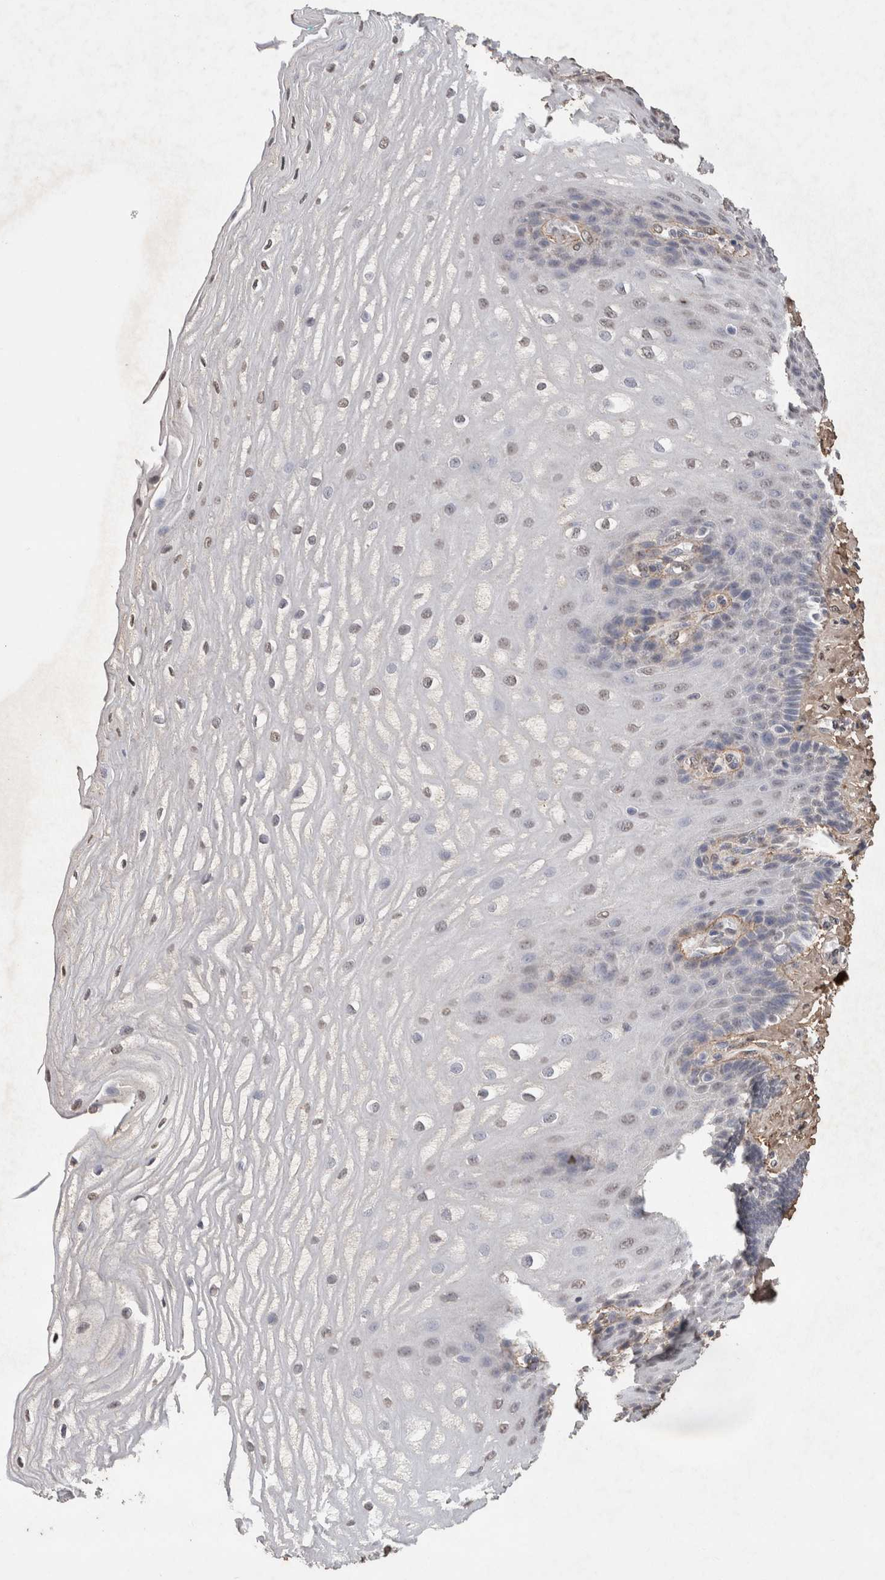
{"staining": {"intensity": "weak", "quantity": "<25%", "location": "nuclear"}, "tissue": "esophagus", "cell_type": "Squamous epithelial cells", "image_type": "normal", "snomed": [{"axis": "morphology", "description": "Normal tissue, NOS"}, {"axis": "topography", "description": "Esophagus"}], "caption": "DAB (3,3'-diaminobenzidine) immunohistochemical staining of benign esophagus shows no significant positivity in squamous epithelial cells.", "gene": "C1QTNF5", "patient": {"sex": "male", "age": 54}}